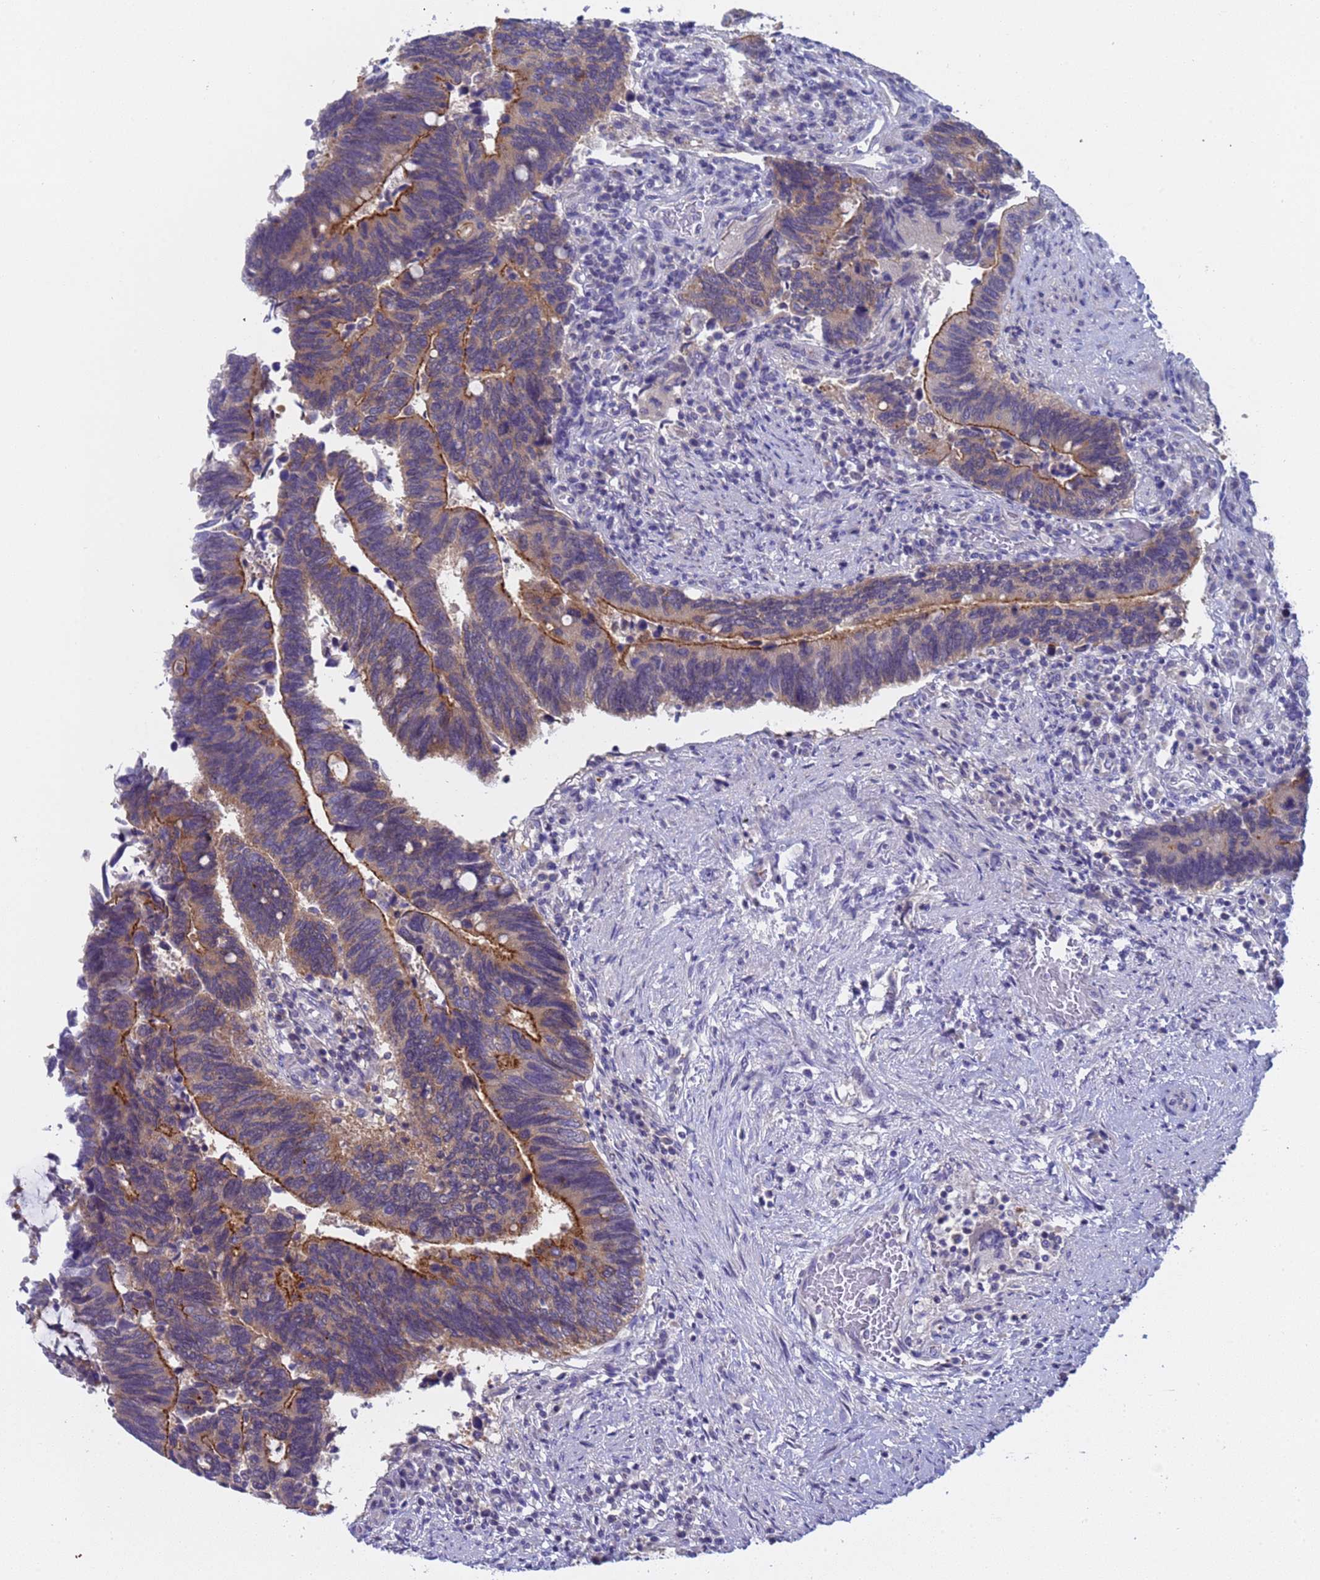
{"staining": {"intensity": "moderate", "quantity": "25%-75%", "location": "cytoplasmic/membranous"}, "tissue": "colorectal cancer", "cell_type": "Tumor cells", "image_type": "cancer", "snomed": [{"axis": "morphology", "description": "Adenocarcinoma, NOS"}, {"axis": "topography", "description": "Colon"}], "caption": "Immunohistochemistry (DAB (3,3'-diaminobenzidine)) staining of adenocarcinoma (colorectal) demonstrates moderate cytoplasmic/membranous protein expression in approximately 25%-75% of tumor cells. The protein of interest is shown in brown color, while the nuclei are stained blue.", "gene": "CAPN7", "patient": {"sex": "male", "age": 87}}